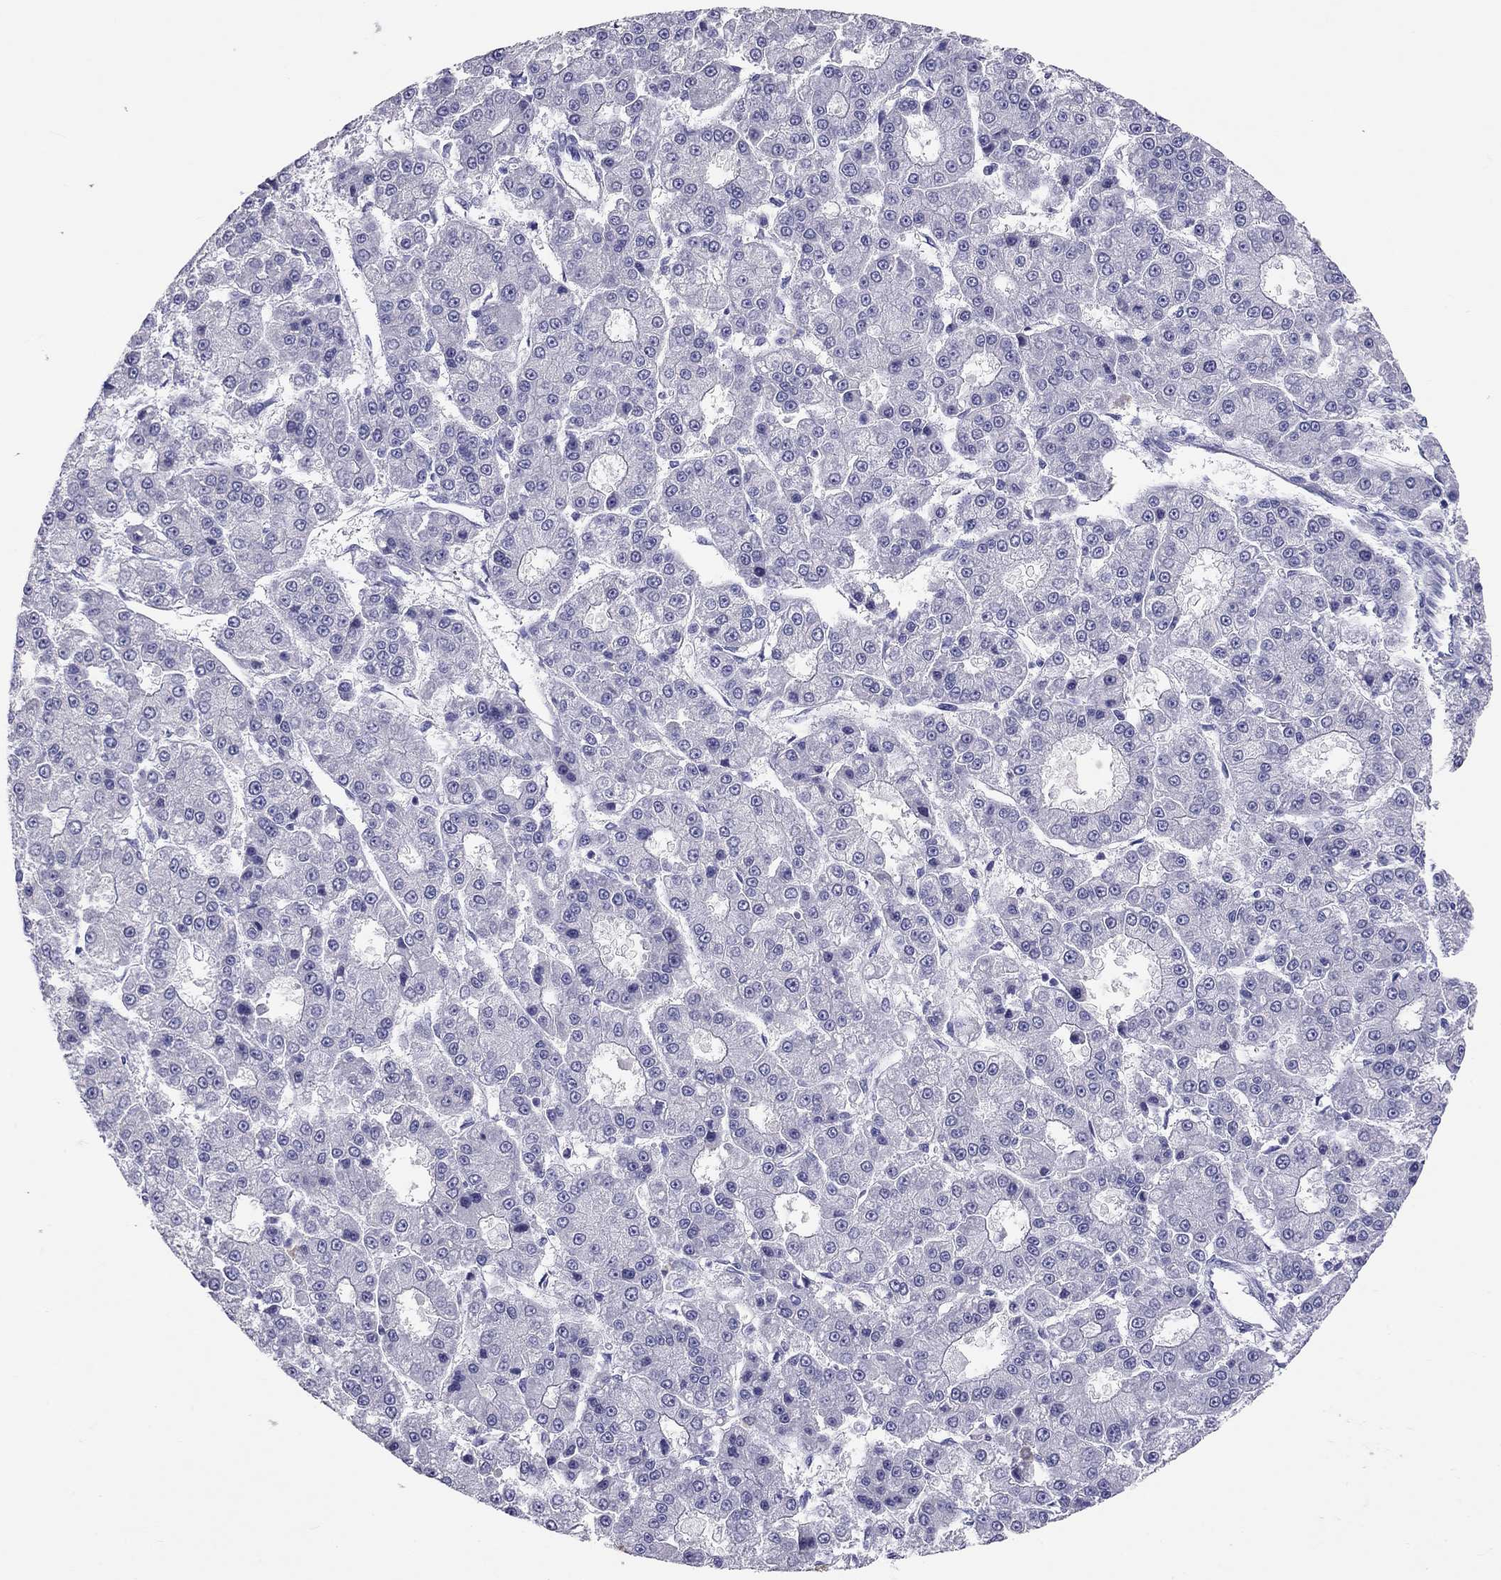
{"staining": {"intensity": "negative", "quantity": "none", "location": "none"}, "tissue": "liver cancer", "cell_type": "Tumor cells", "image_type": "cancer", "snomed": [{"axis": "morphology", "description": "Carcinoma, Hepatocellular, NOS"}, {"axis": "topography", "description": "Liver"}], "caption": "The image demonstrates no significant expression in tumor cells of hepatocellular carcinoma (liver).", "gene": "CALHM1", "patient": {"sex": "male", "age": 70}}